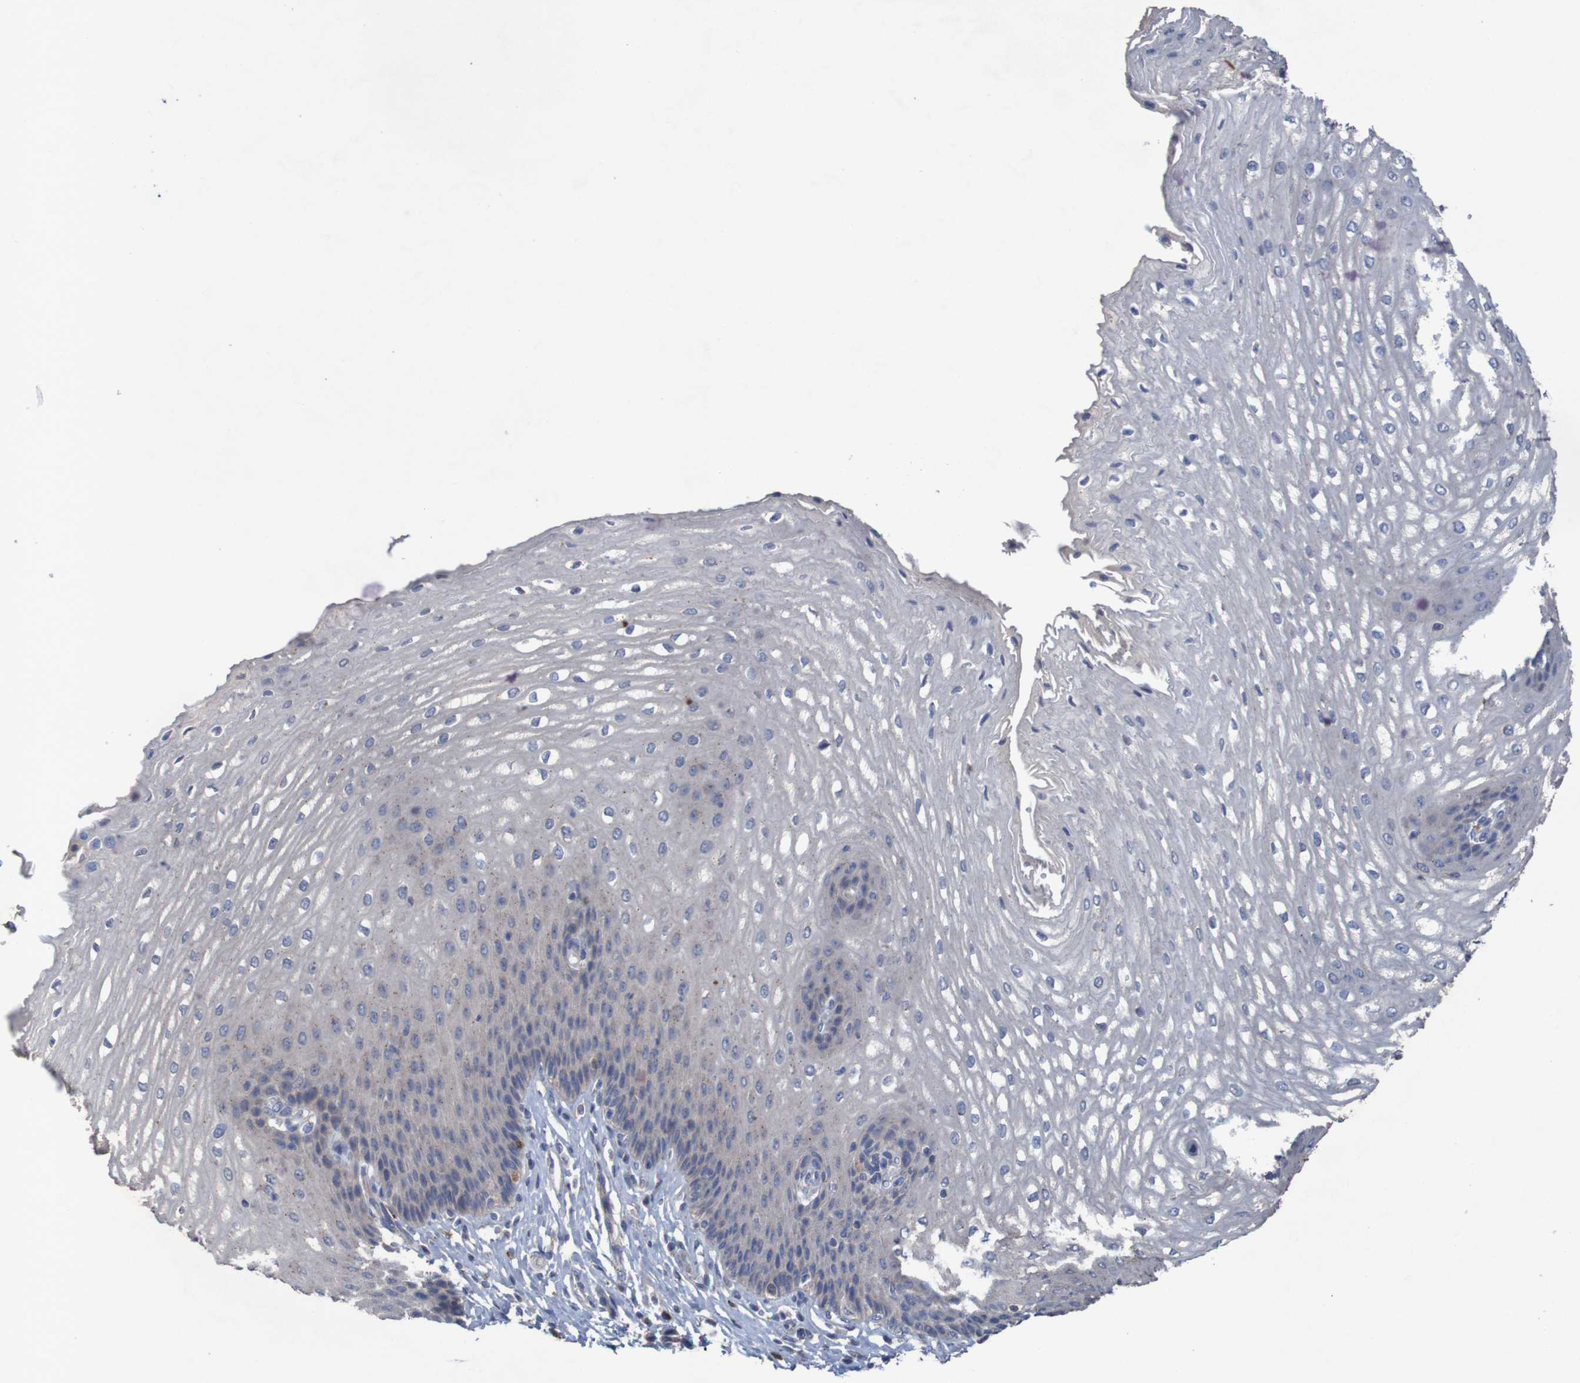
{"staining": {"intensity": "weak", "quantity": "25%-75%", "location": "cytoplasmic/membranous"}, "tissue": "esophagus", "cell_type": "Squamous epithelial cells", "image_type": "normal", "snomed": [{"axis": "morphology", "description": "Normal tissue, NOS"}, {"axis": "topography", "description": "Esophagus"}], "caption": "IHC of unremarkable esophagus reveals low levels of weak cytoplasmic/membranous expression in about 25%-75% of squamous epithelial cells.", "gene": "ANGPT4", "patient": {"sex": "male", "age": 54}}